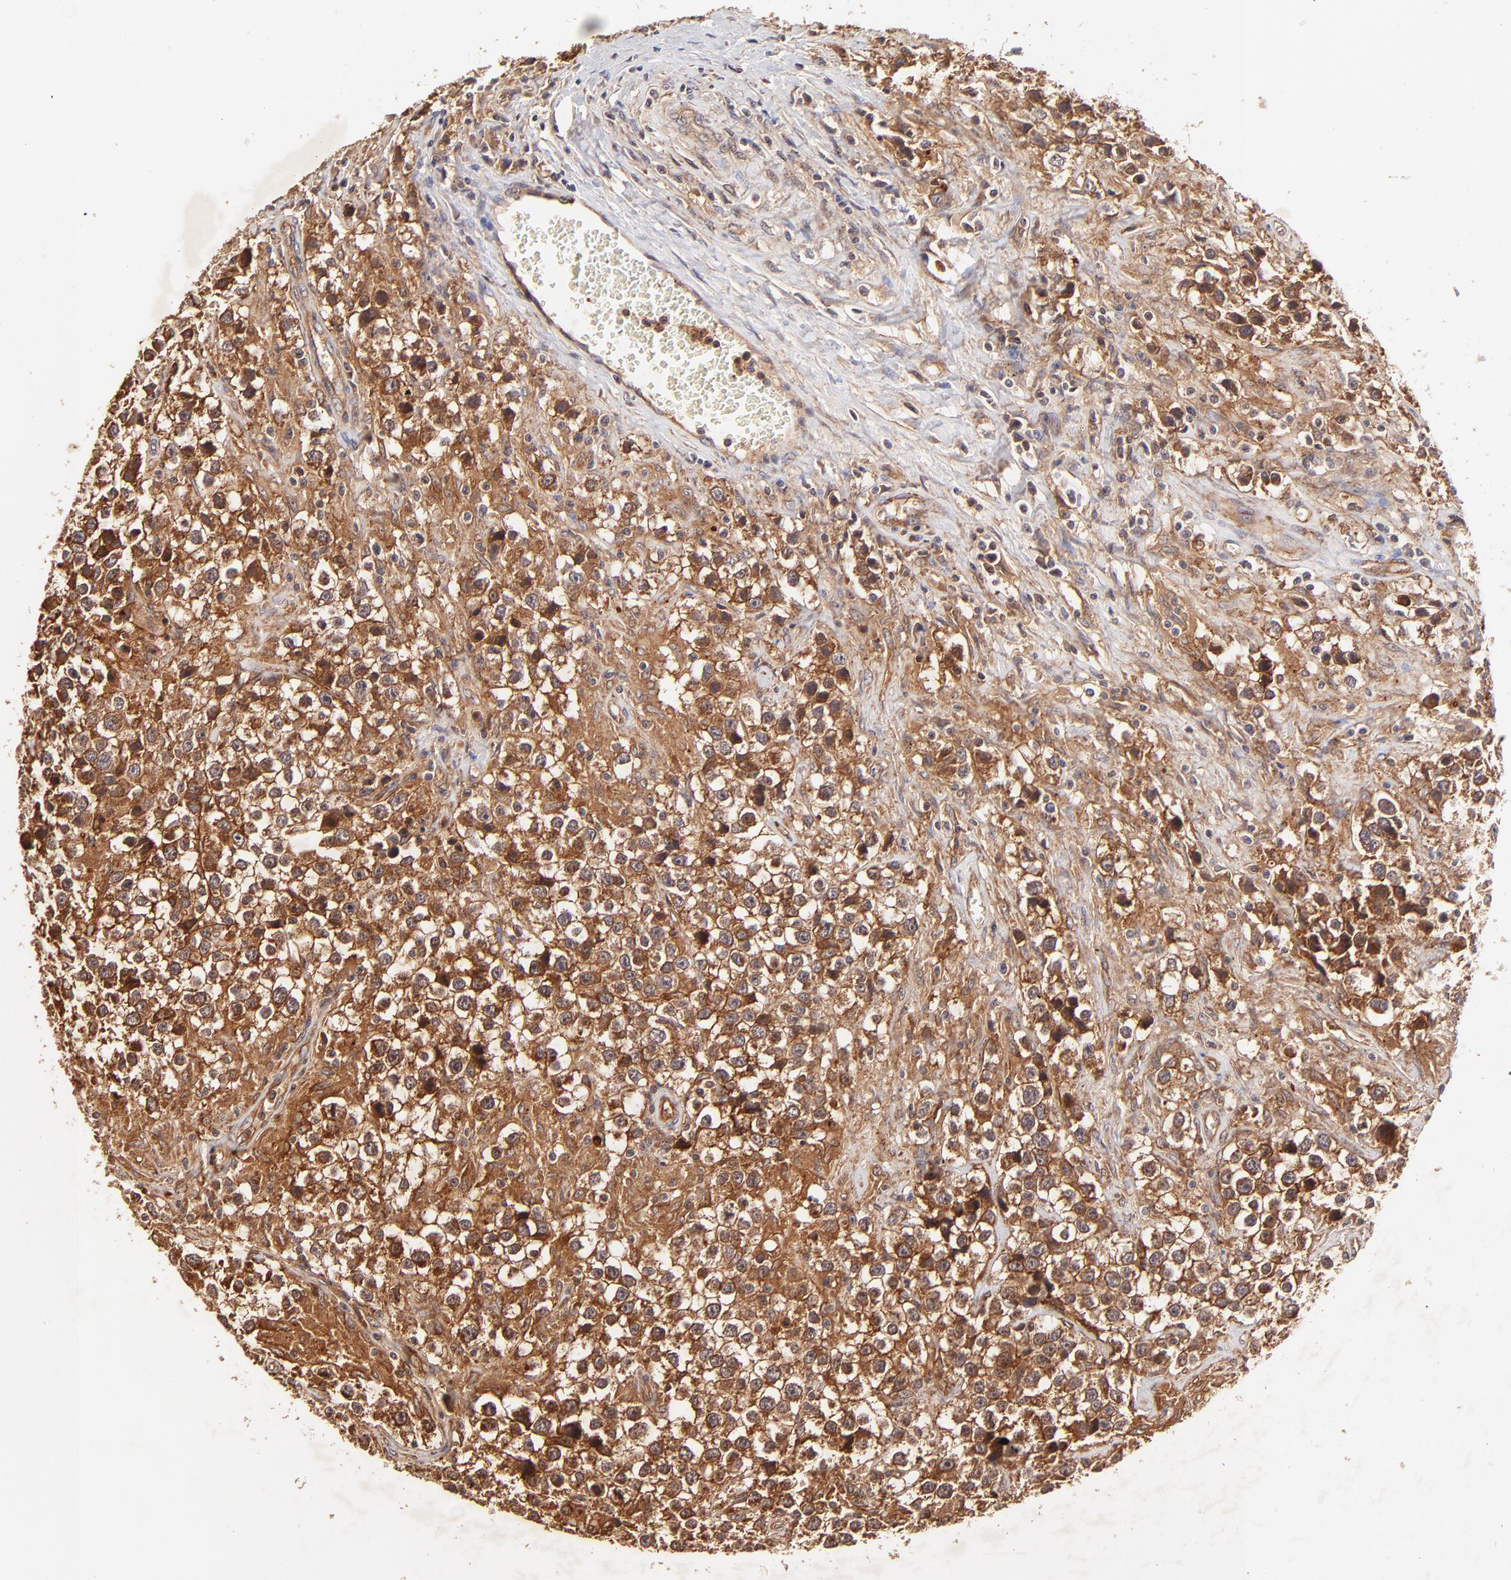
{"staining": {"intensity": "strong", "quantity": ">75%", "location": "cytoplasmic/membranous"}, "tissue": "testis cancer", "cell_type": "Tumor cells", "image_type": "cancer", "snomed": [{"axis": "morphology", "description": "Seminoma, NOS"}, {"axis": "topography", "description": "Testis"}], "caption": "Tumor cells display high levels of strong cytoplasmic/membranous expression in approximately >75% of cells in human seminoma (testis).", "gene": "ITGB1", "patient": {"sex": "male", "age": 43}}